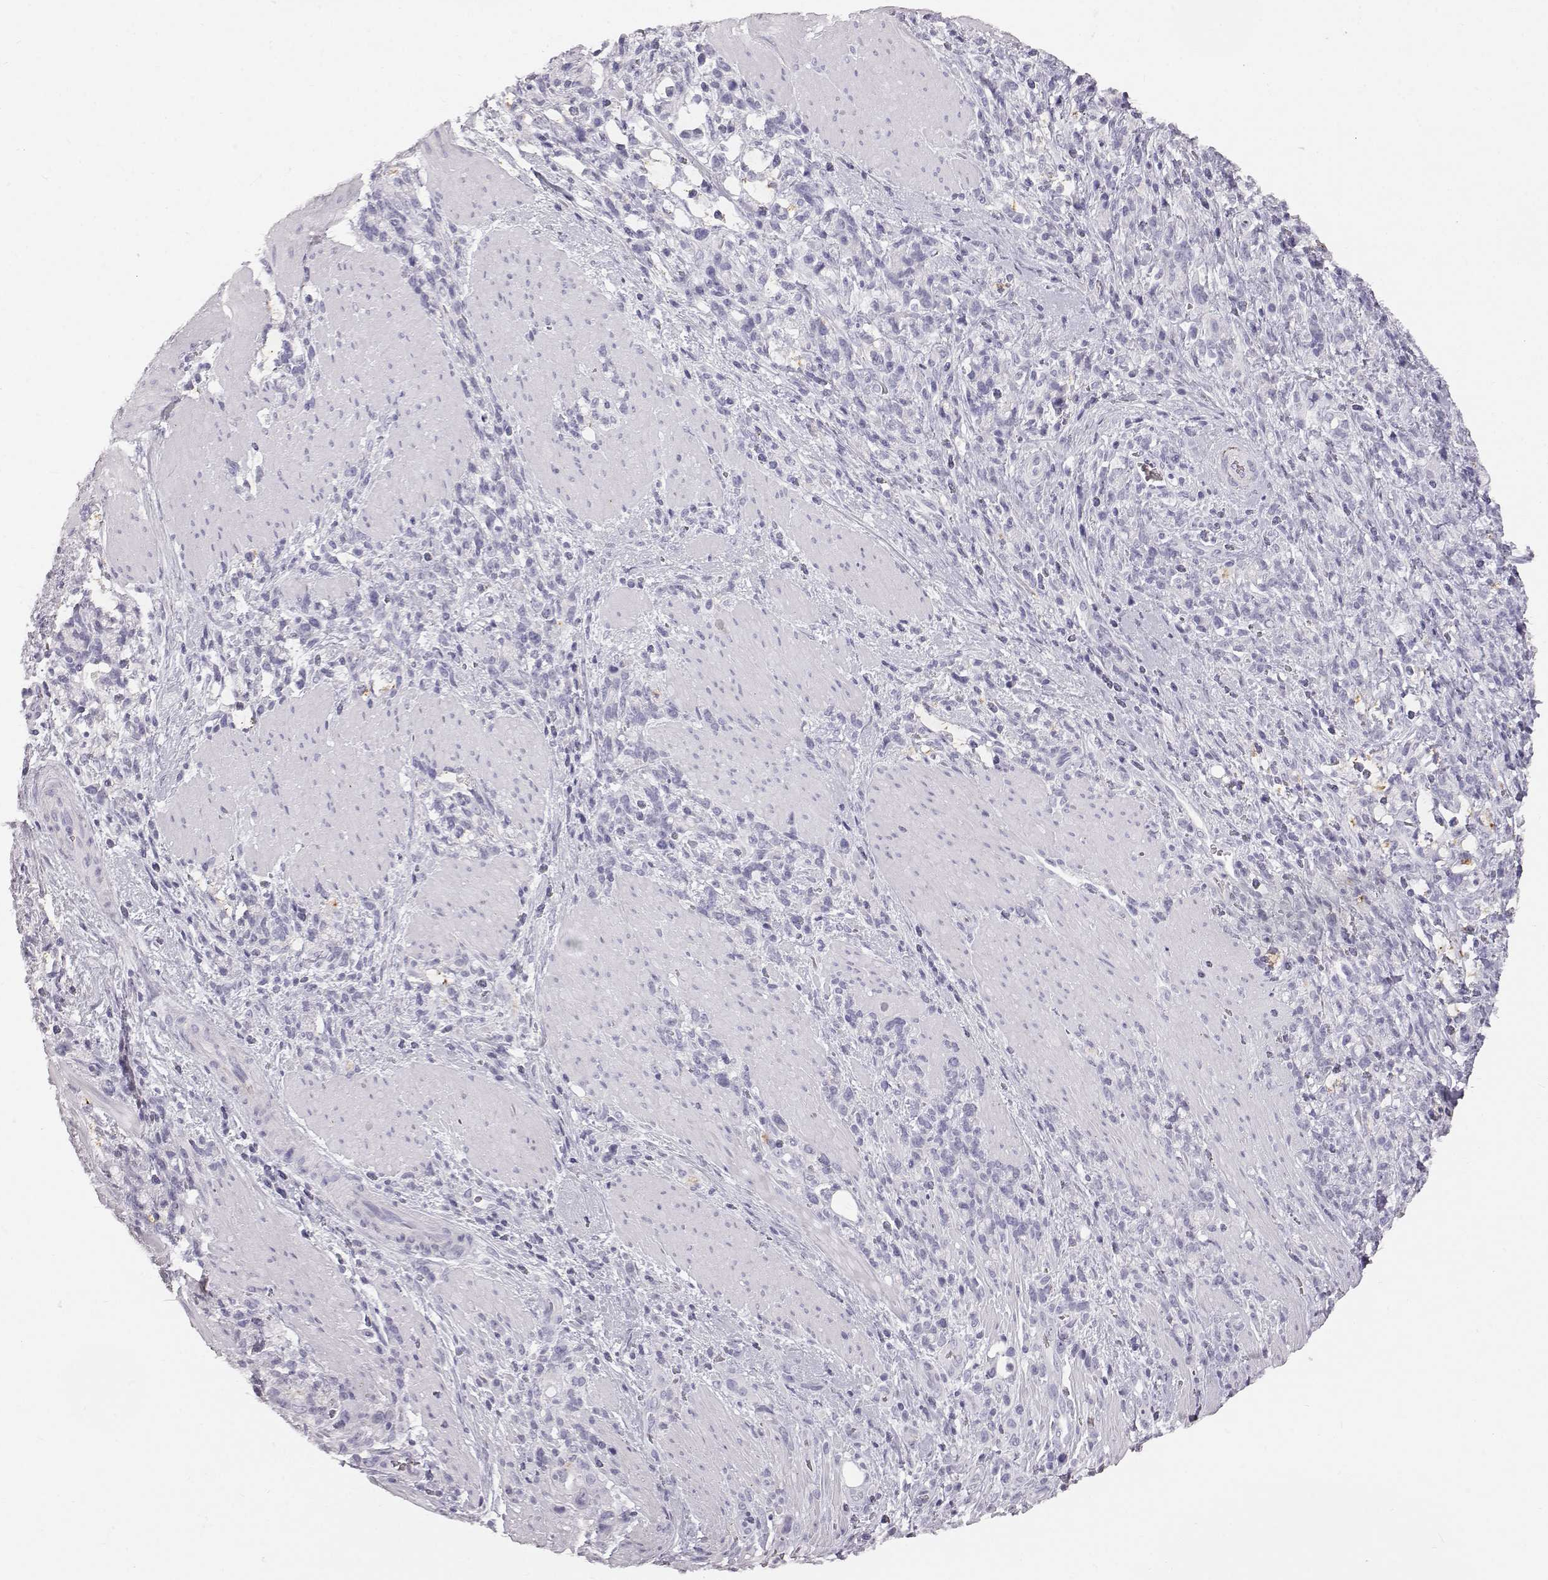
{"staining": {"intensity": "negative", "quantity": "none", "location": "none"}, "tissue": "stomach cancer", "cell_type": "Tumor cells", "image_type": "cancer", "snomed": [{"axis": "morphology", "description": "Adenocarcinoma, NOS"}, {"axis": "topography", "description": "Stomach"}], "caption": "Tumor cells show no significant expression in stomach cancer. (Brightfield microscopy of DAB (3,3'-diaminobenzidine) immunohistochemistry at high magnification).", "gene": "KRTAP16-1", "patient": {"sex": "female", "age": 57}}